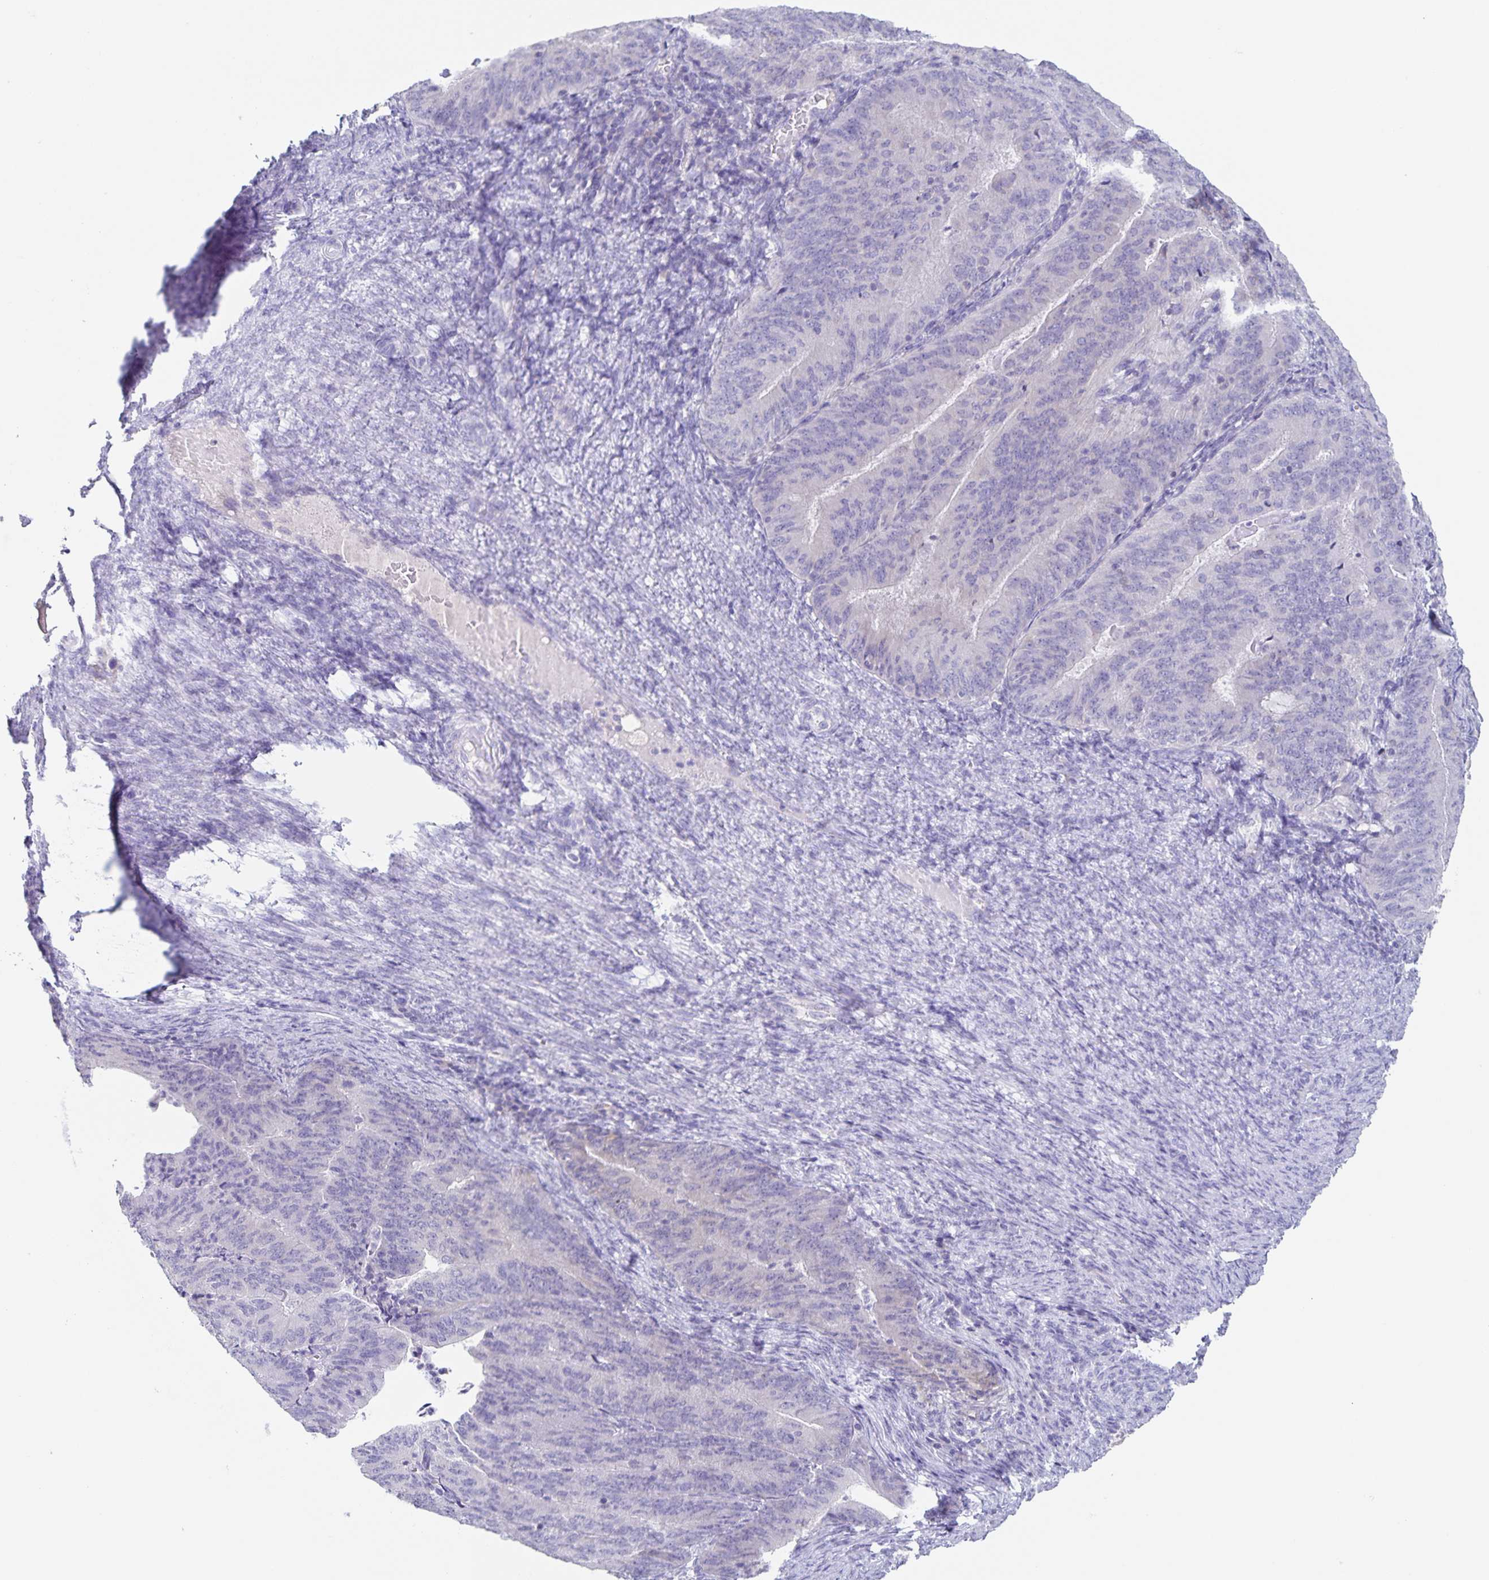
{"staining": {"intensity": "negative", "quantity": "none", "location": "none"}, "tissue": "endometrial cancer", "cell_type": "Tumor cells", "image_type": "cancer", "snomed": [{"axis": "morphology", "description": "Adenocarcinoma, NOS"}, {"axis": "topography", "description": "Endometrium"}], "caption": "High magnification brightfield microscopy of endometrial cancer (adenocarcinoma) stained with DAB (3,3'-diaminobenzidine) (brown) and counterstained with hematoxylin (blue): tumor cells show no significant positivity.", "gene": "RPL36A", "patient": {"sex": "female", "age": 57}}